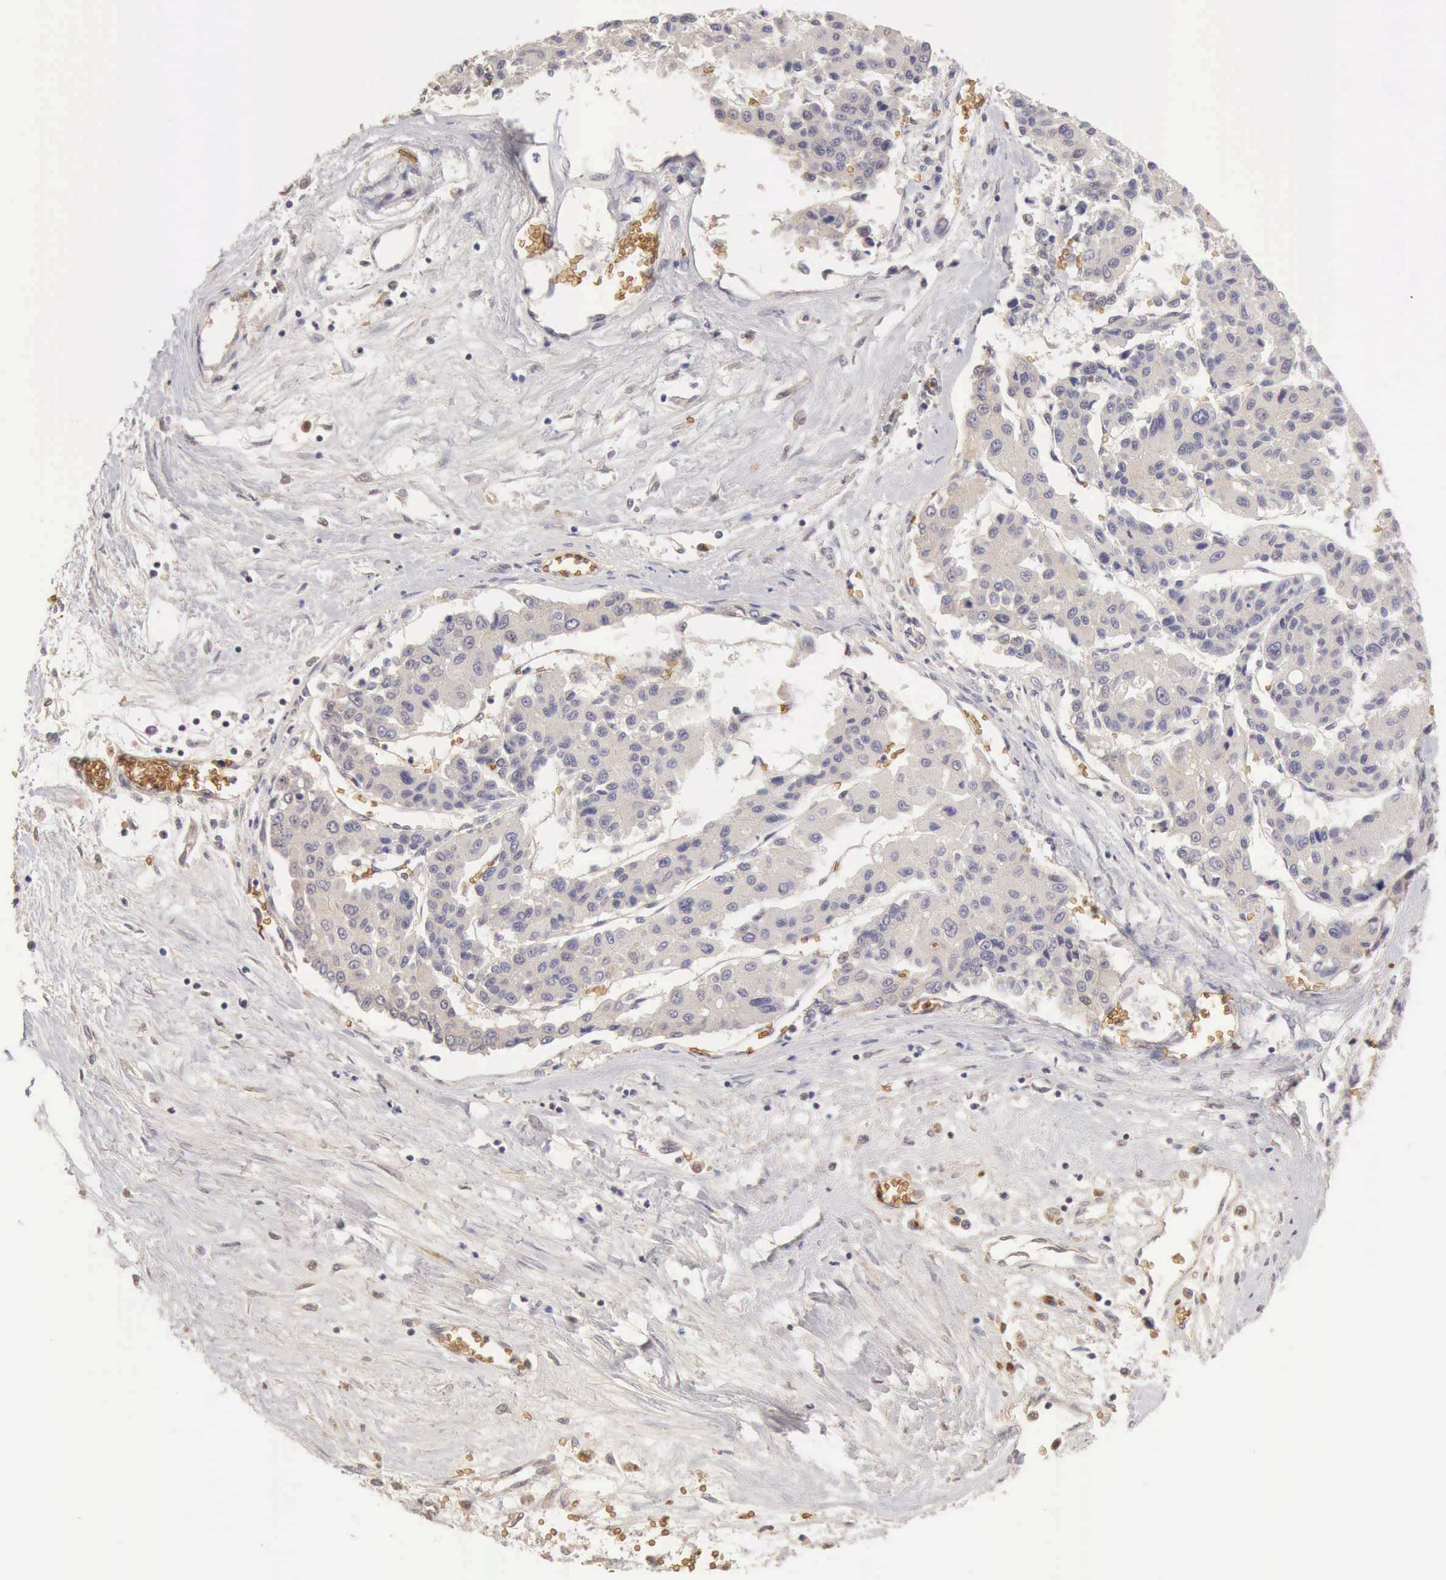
{"staining": {"intensity": "negative", "quantity": "none", "location": "none"}, "tissue": "liver cancer", "cell_type": "Tumor cells", "image_type": "cancer", "snomed": [{"axis": "morphology", "description": "Carcinoma, Hepatocellular, NOS"}, {"axis": "topography", "description": "Liver"}], "caption": "A photomicrograph of liver cancer (hepatocellular carcinoma) stained for a protein exhibits no brown staining in tumor cells.", "gene": "CFI", "patient": {"sex": "male", "age": 64}}